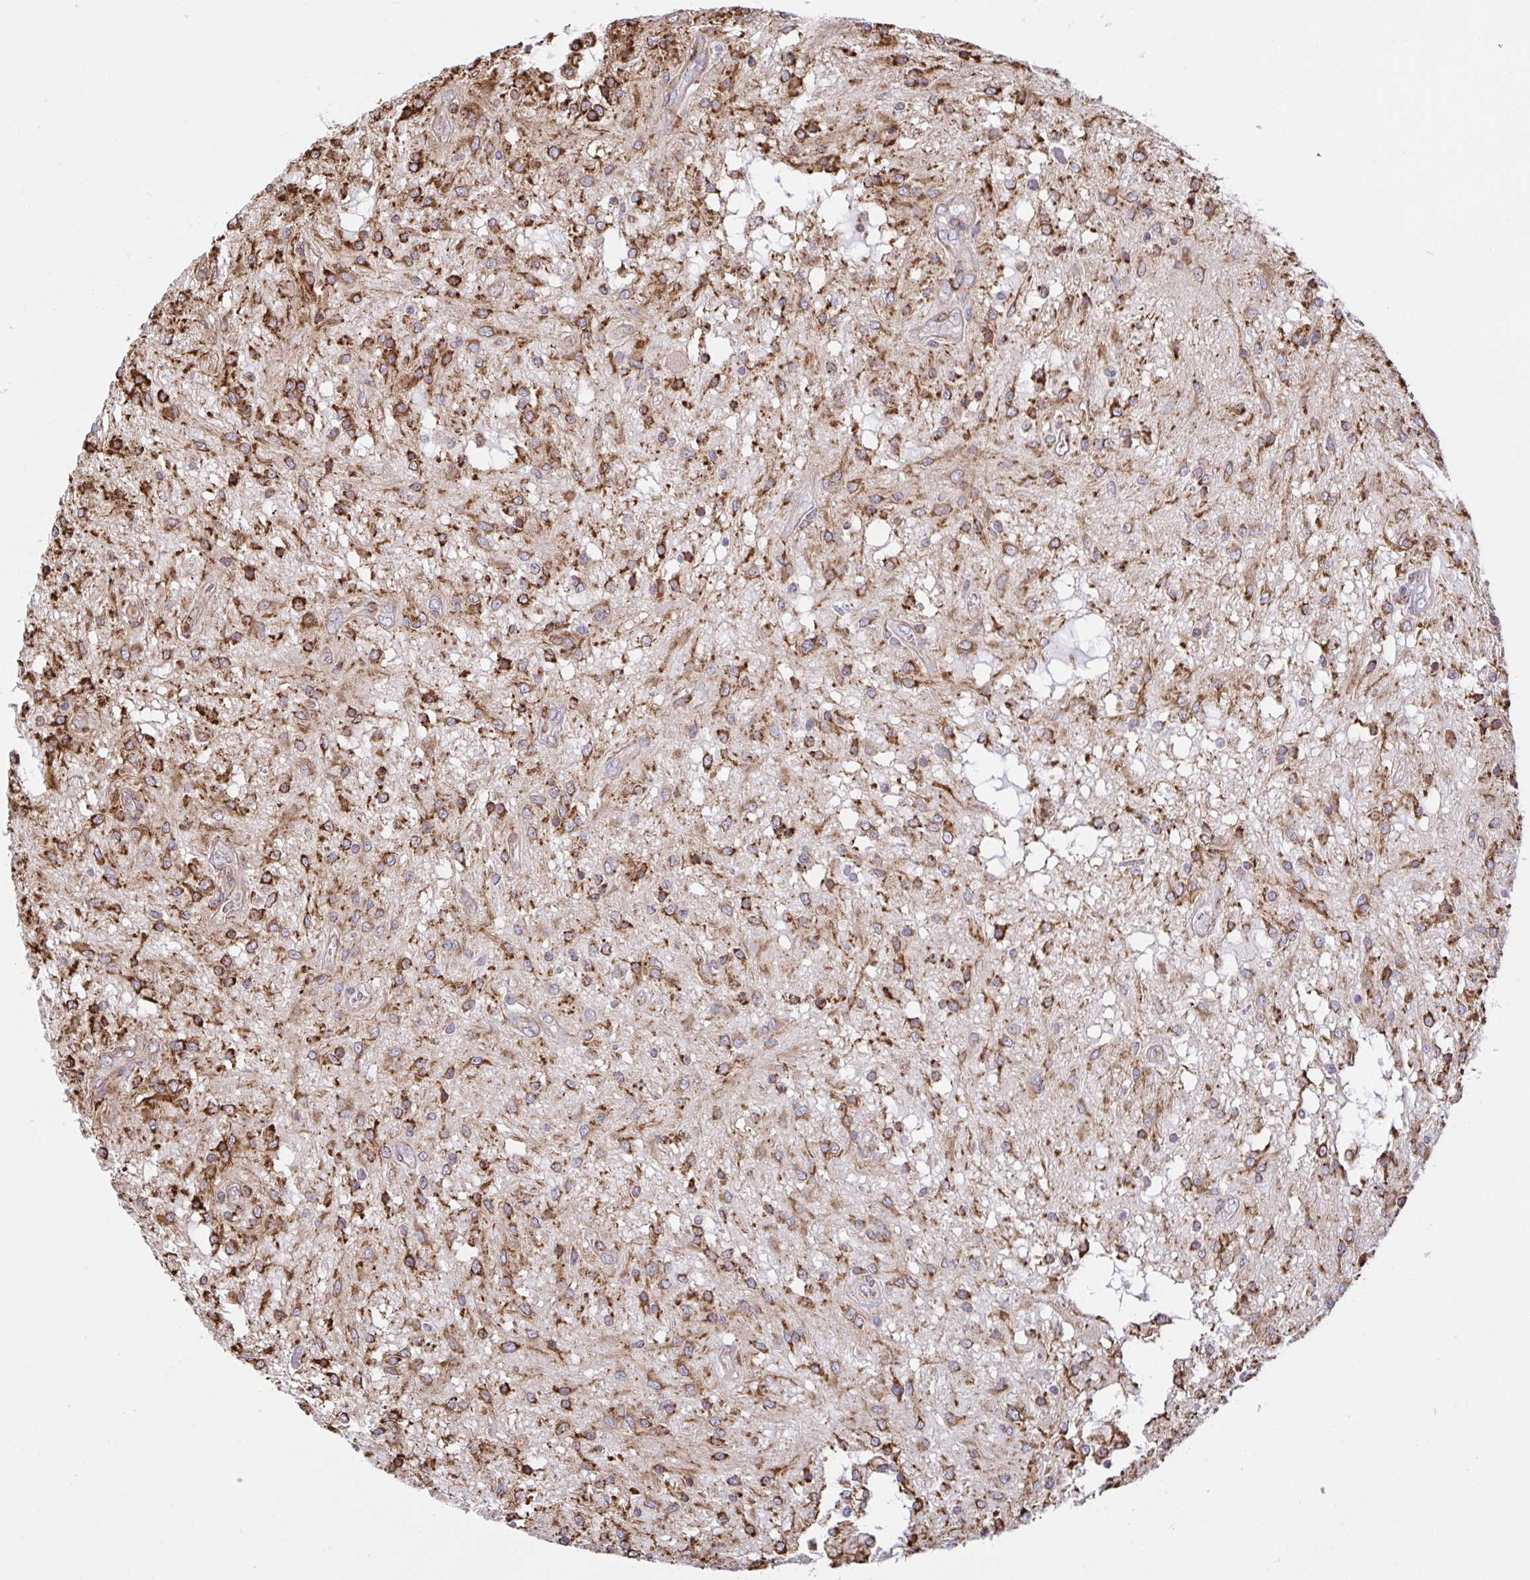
{"staining": {"intensity": "strong", "quantity": "25%-75%", "location": "cytoplasmic/membranous"}, "tissue": "glioma", "cell_type": "Tumor cells", "image_type": "cancer", "snomed": [{"axis": "morphology", "description": "Glioma, malignant, Low grade"}, {"axis": "topography", "description": "Cerebellum"}], "caption": "IHC (DAB) staining of low-grade glioma (malignant) reveals strong cytoplasmic/membranous protein positivity in approximately 25%-75% of tumor cells. Nuclei are stained in blue.", "gene": "CLGN", "patient": {"sex": "female", "age": 14}}